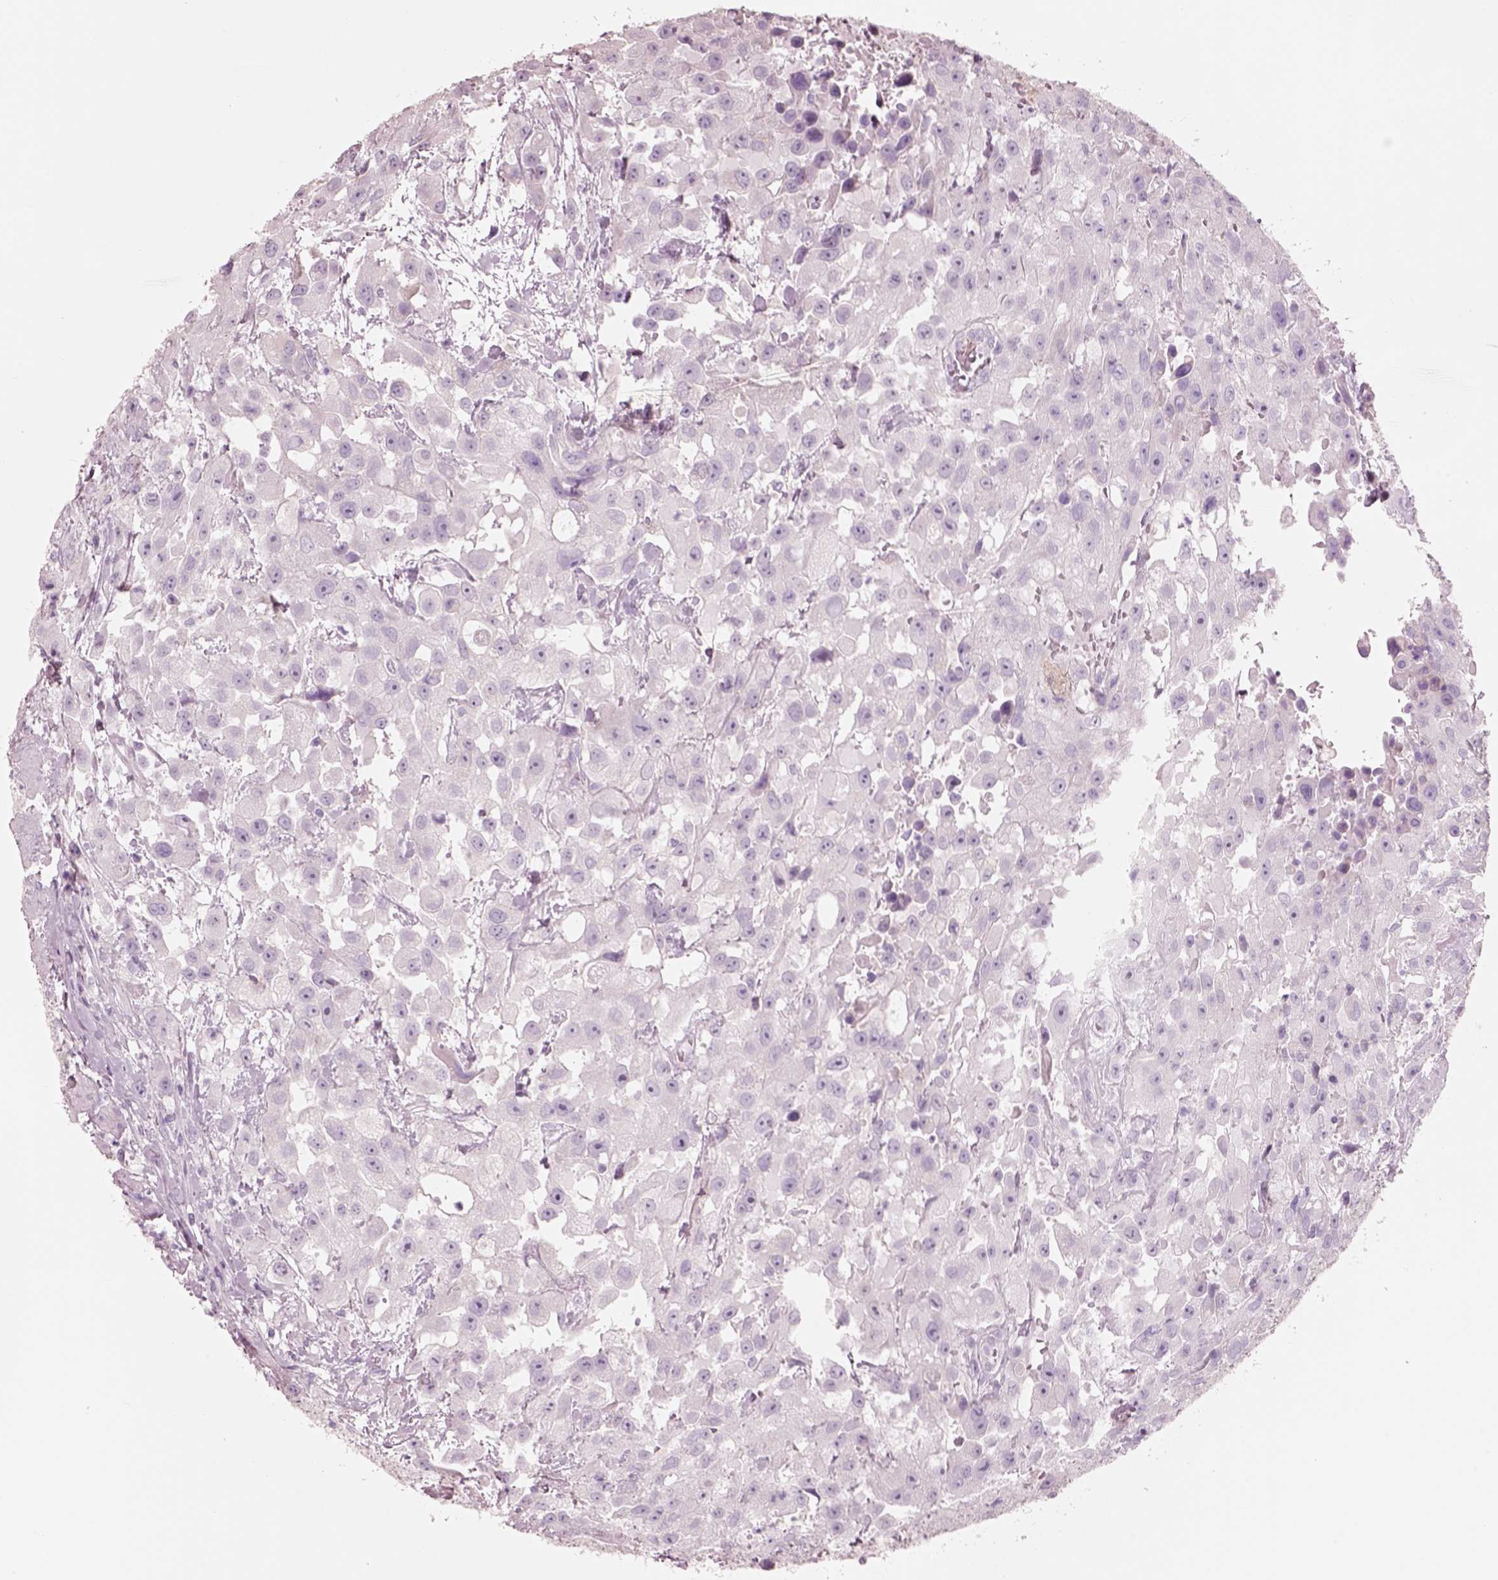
{"staining": {"intensity": "negative", "quantity": "none", "location": "none"}, "tissue": "urothelial cancer", "cell_type": "Tumor cells", "image_type": "cancer", "snomed": [{"axis": "morphology", "description": "Urothelial carcinoma, High grade"}, {"axis": "topography", "description": "Urinary bladder"}], "caption": "Tumor cells are negative for brown protein staining in urothelial cancer.", "gene": "PNOC", "patient": {"sex": "male", "age": 79}}